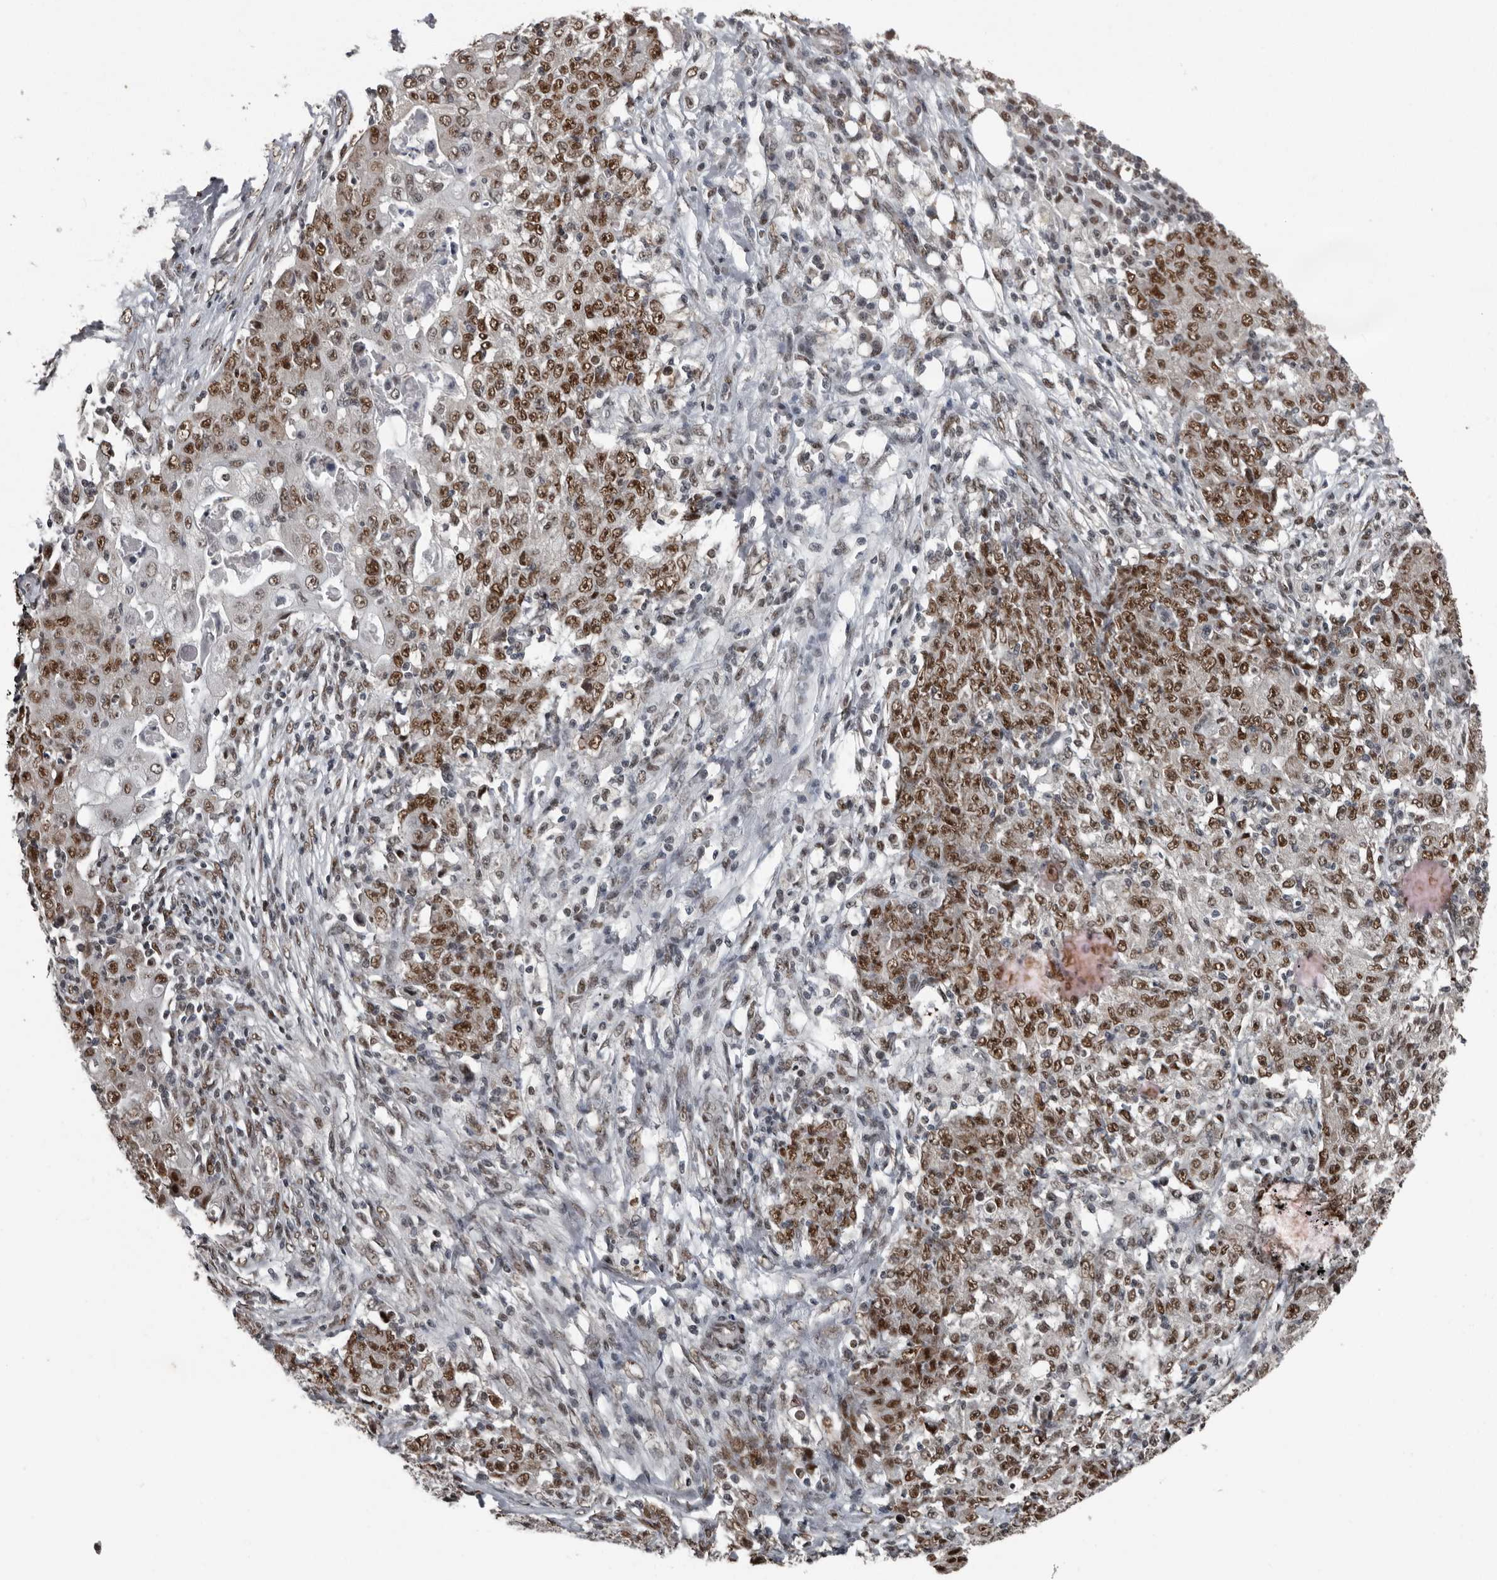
{"staining": {"intensity": "strong", "quantity": ">75%", "location": "nuclear"}, "tissue": "ovarian cancer", "cell_type": "Tumor cells", "image_type": "cancer", "snomed": [{"axis": "morphology", "description": "Carcinoma, endometroid"}, {"axis": "topography", "description": "Ovary"}], "caption": "Protein expression analysis of human ovarian cancer (endometroid carcinoma) reveals strong nuclear positivity in approximately >75% of tumor cells.", "gene": "CHD1L", "patient": {"sex": "female", "age": 42}}